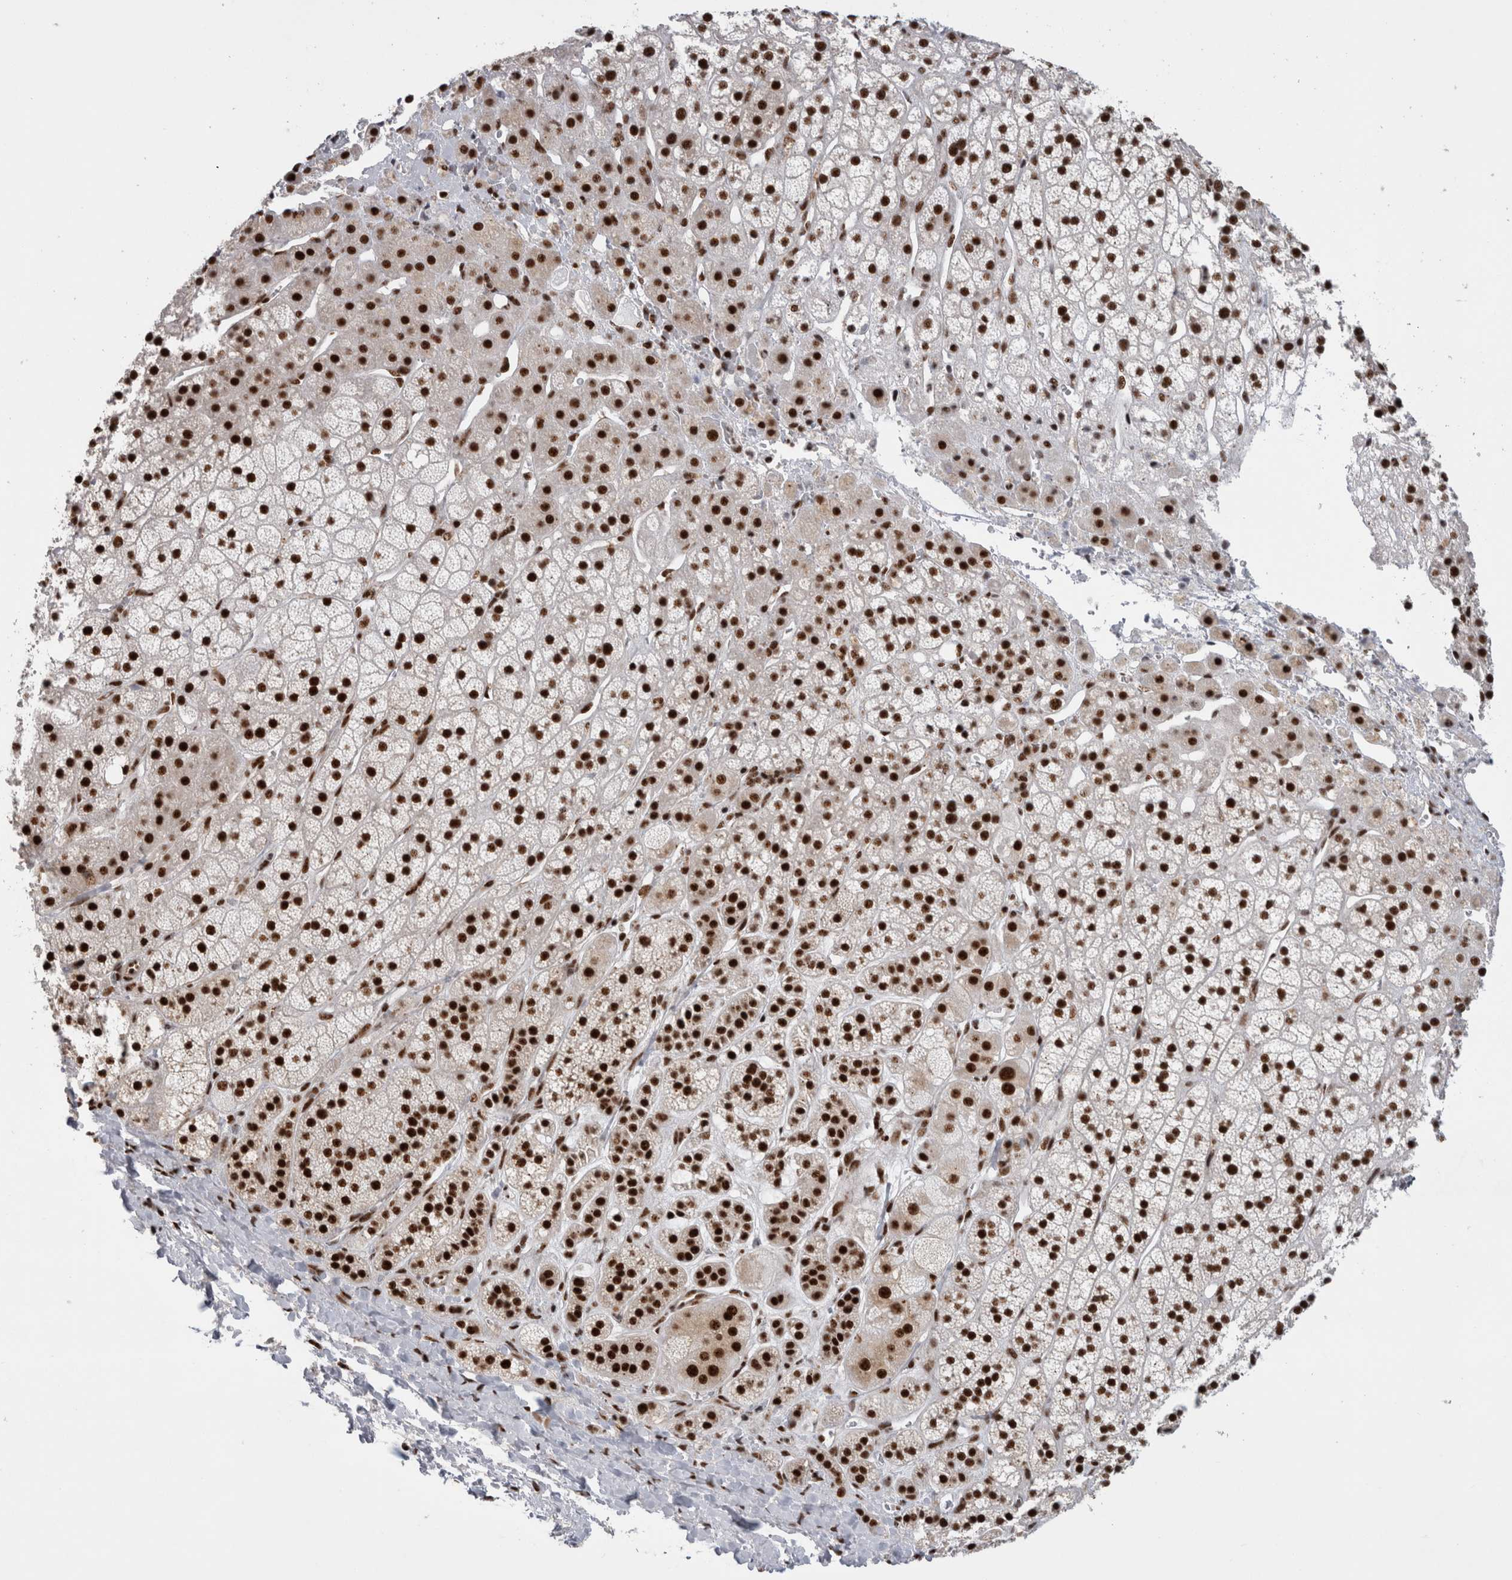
{"staining": {"intensity": "strong", "quantity": ">75%", "location": "nuclear"}, "tissue": "adrenal gland", "cell_type": "Glandular cells", "image_type": "normal", "snomed": [{"axis": "morphology", "description": "Normal tissue, NOS"}, {"axis": "topography", "description": "Adrenal gland"}], "caption": "This photomicrograph exhibits unremarkable adrenal gland stained with immunohistochemistry to label a protein in brown. The nuclear of glandular cells show strong positivity for the protein. Nuclei are counter-stained blue.", "gene": "CDK11A", "patient": {"sex": "male", "age": 56}}